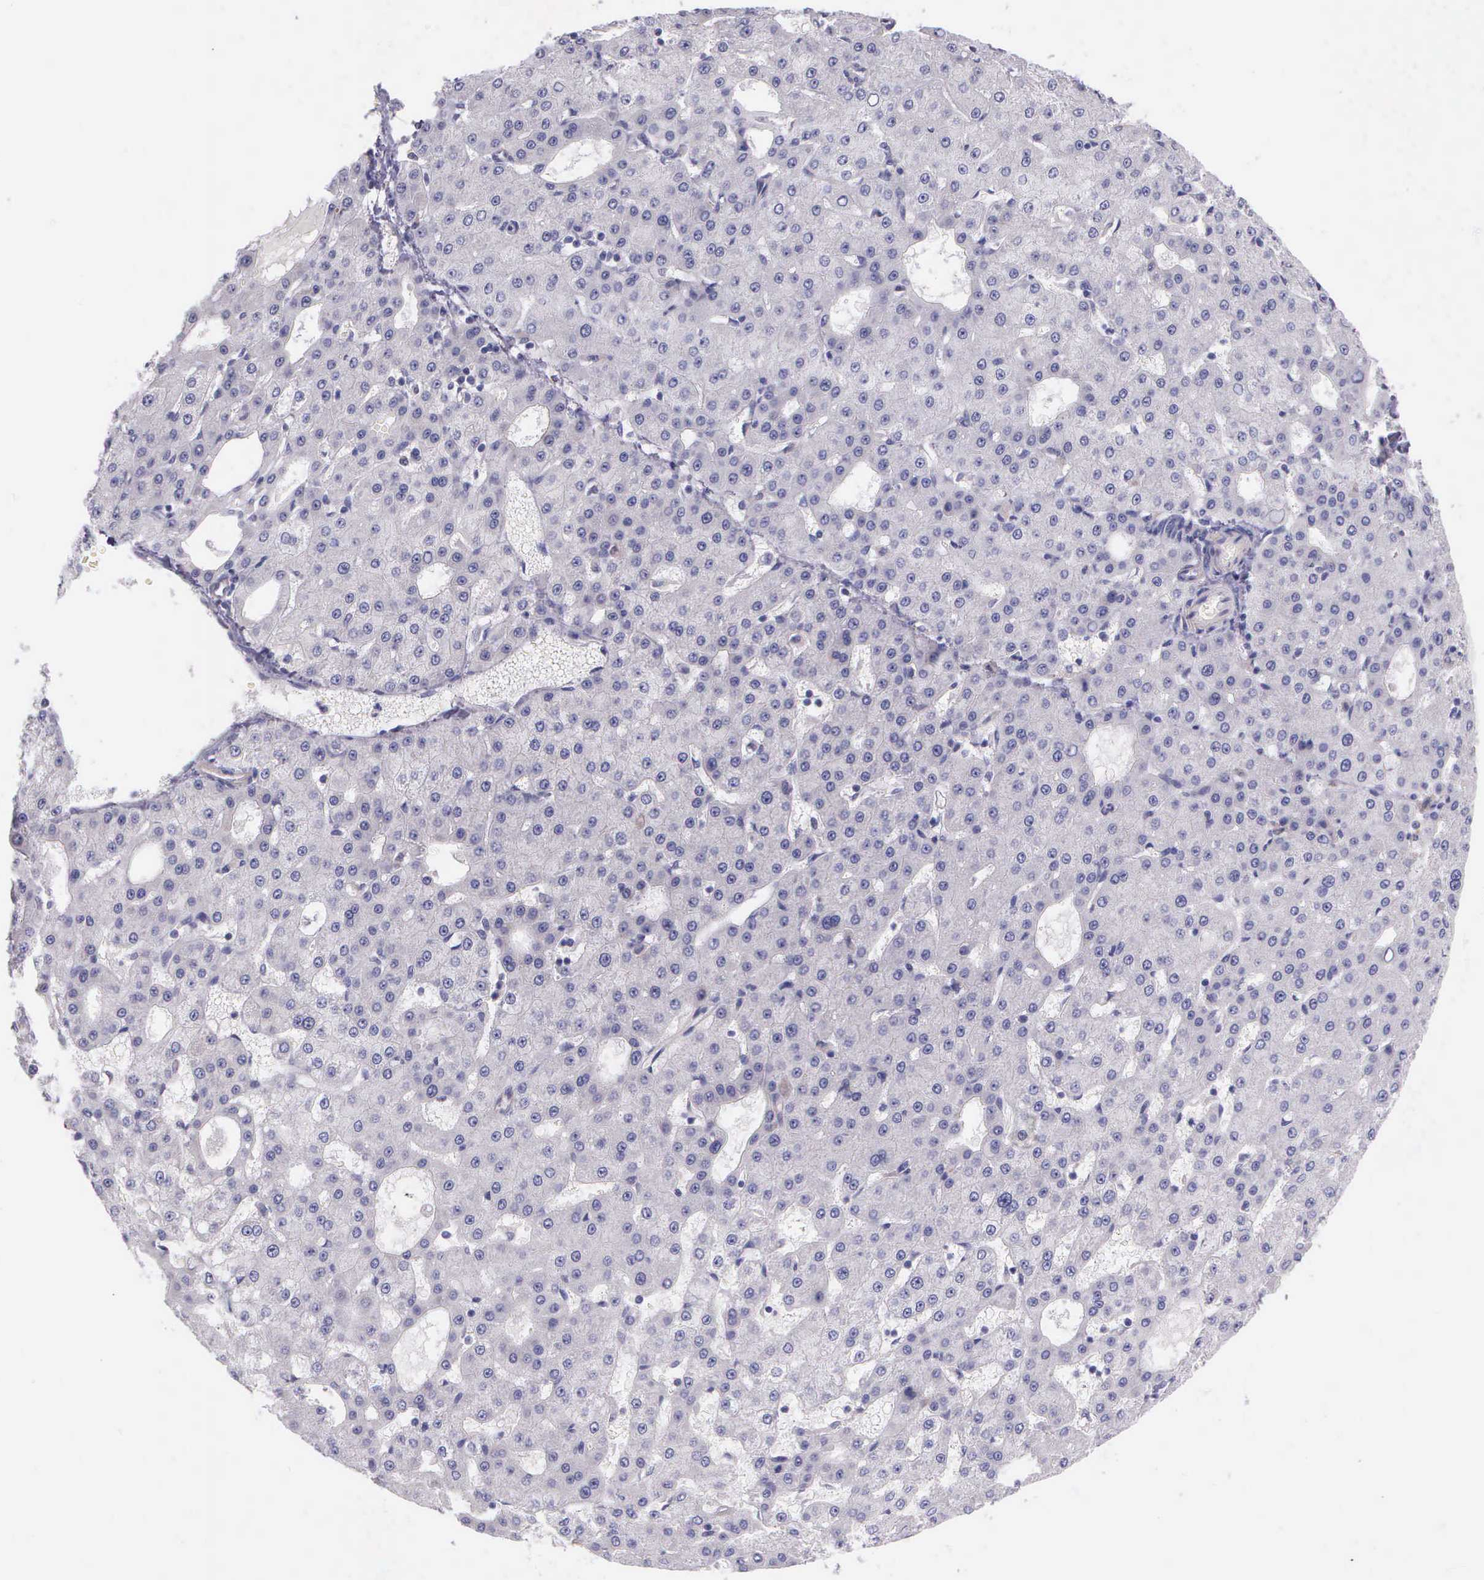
{"staining": {"intensity": "negative", "quantity": "none", "location": "none"}, "tissue": "liver cancer", "cell_type": "Tumor cells", "image_type": "cancer", "snomed": [{"axis": "morphology", "description": "Carcinoma, Hepatocellular, NOS"}, {"axis": "topography", "description": "Liver"}], "caption": "Liver cancer (hepatocellular carcinoma) was stained to show a protein in brown. There is no significant staining in tumor cells.", "gene": "THSD7A", "patient": {"sex": "male", "age": 47}}